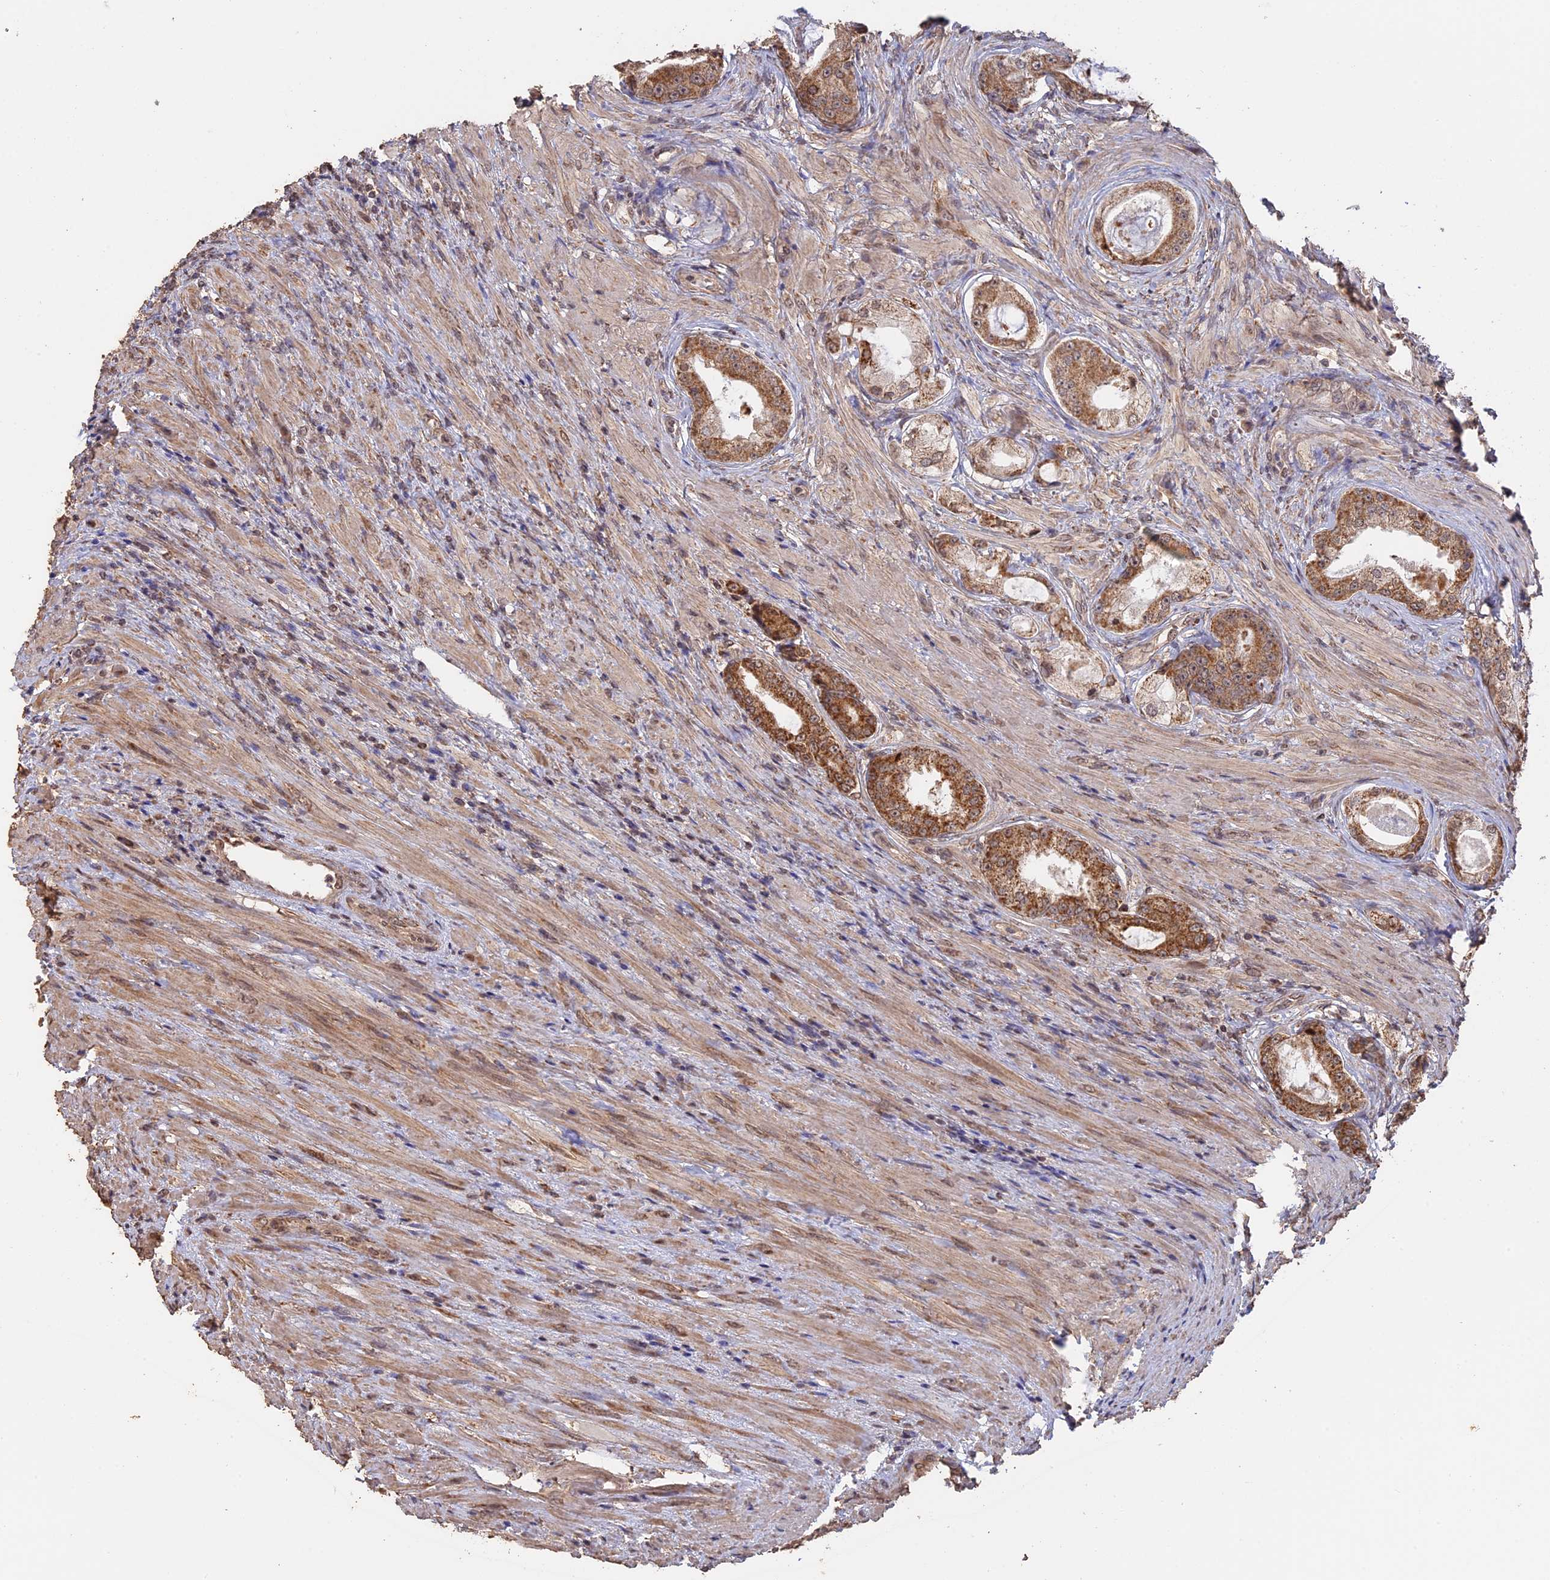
{"staining": {"intensity": "moderate", "quantity": ">75%", "location": "cytoplasmic/membranous,nuclear"}, "tissue": "prostate cancer", "cell_type": "Tumor cells", "image_type": "cancer", "snomed": [{"axis": "morphology", "description": "Adenocarcinoma, Low grade"}, {"axis": "topography", "description": "Prostate"}], "caption": "An immunohistochemistry (IHC) image of tumor tissue is shown. Protein staining in brown shows moderate cytoplasmic/membranous and nuclear positivity in prostate cancer within tumor cells. (DAB (3,3'-diaminobenzidine) IHC with brightfield microscopy, high magnification).", "gene": "FAM210B", "patient": {"sex": "male", "age": 68}}